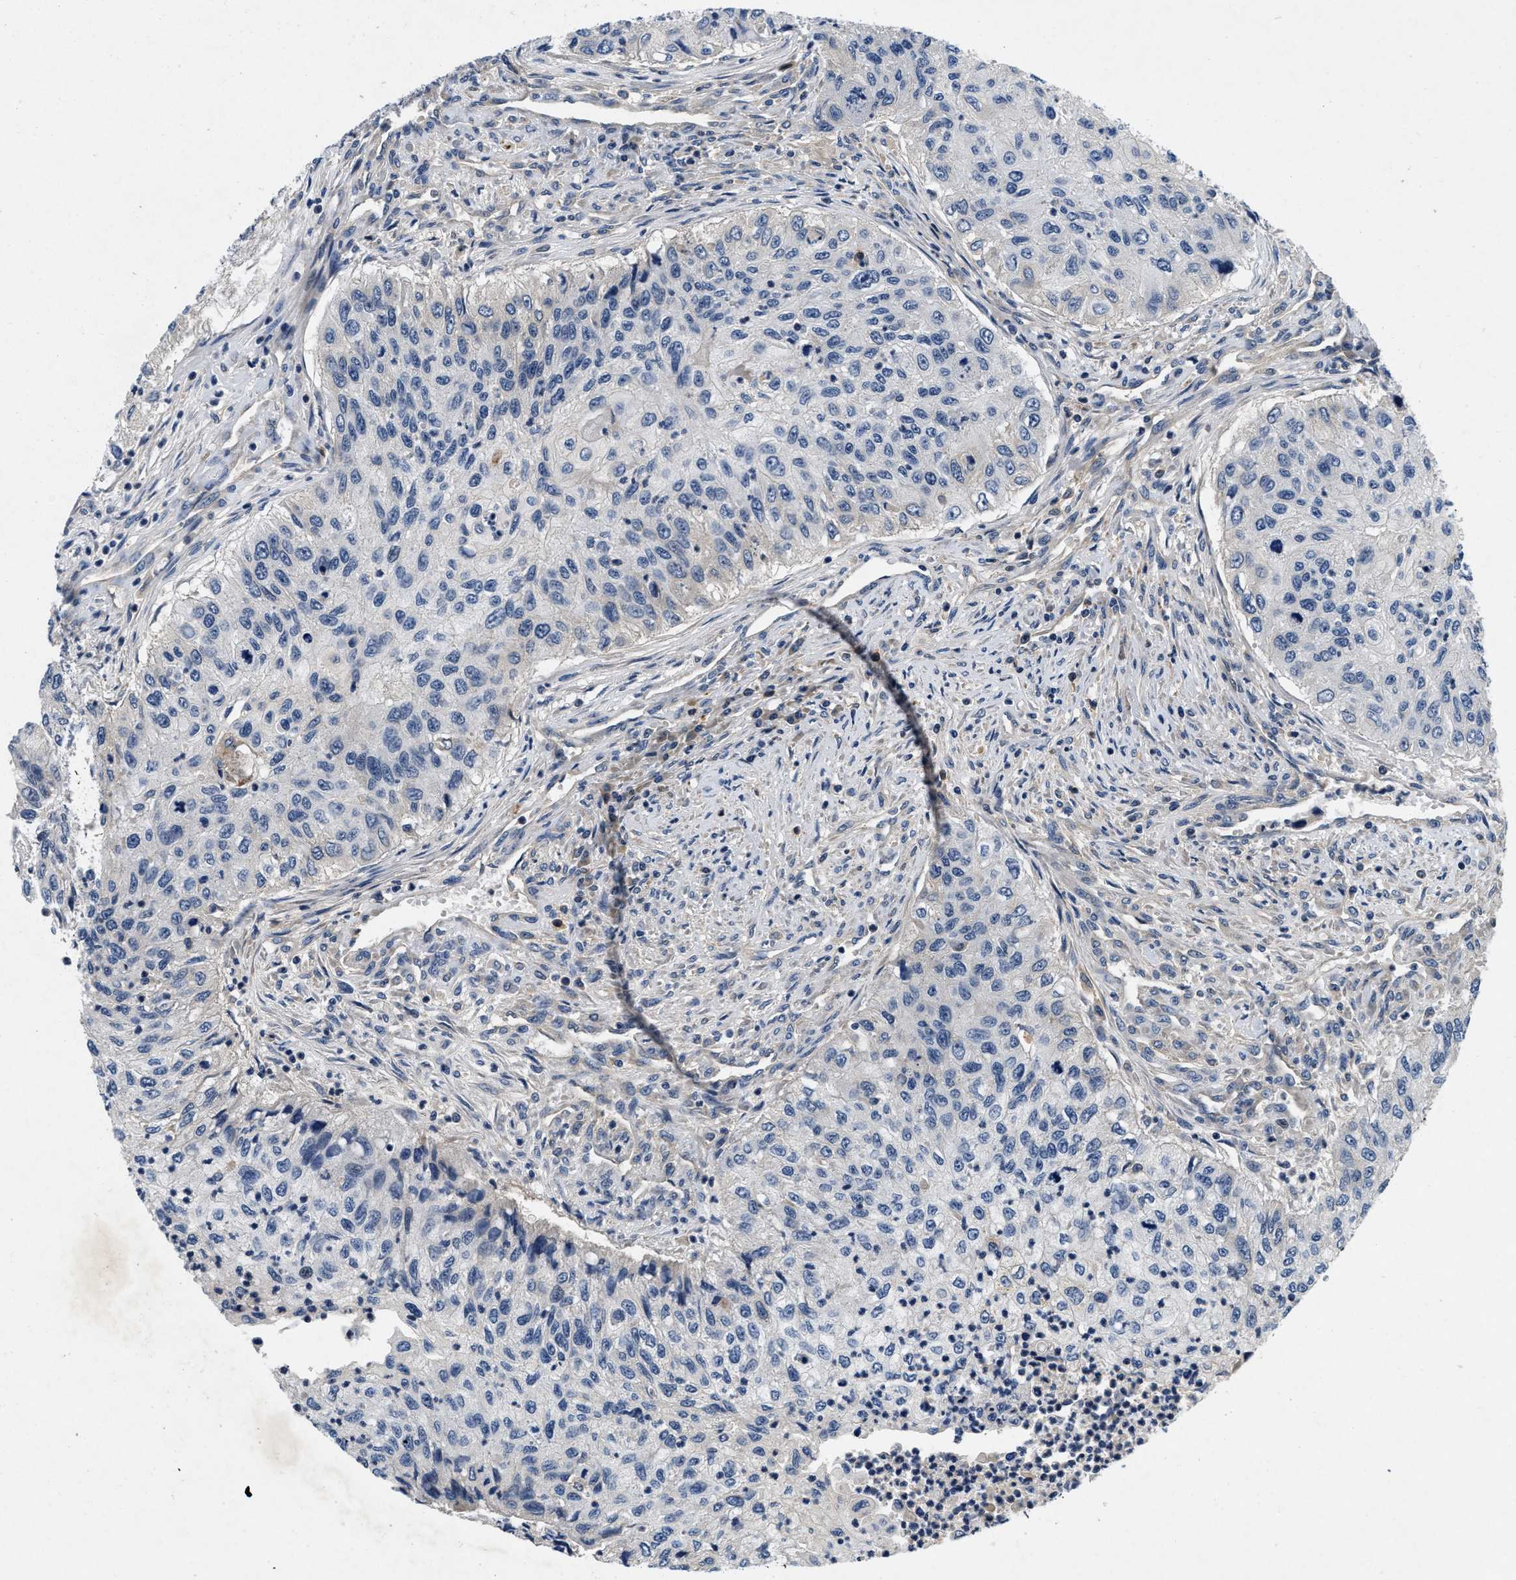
{"staining": {"intensity": "negative", "quantity": "none", "location": "none"}, "tissue": "urothelial cancer", "cell_type": "Tumor cells", "image_type": "cancer", "snomed": [{"axis": "morphology", "description": "Urothelial carcinoma, High grade"}, {"axis": "topography", "description": "Urinary bladder"}], "caption": "High magnification brightfield microscopy of high-grade urothelial carcinoma stained with DAB (brown) and counterstained with hematoxylin (blue): tumor cells show no significant staining.", "gene": "PDP1", "patient": {"sex": "female", "age": 60}}